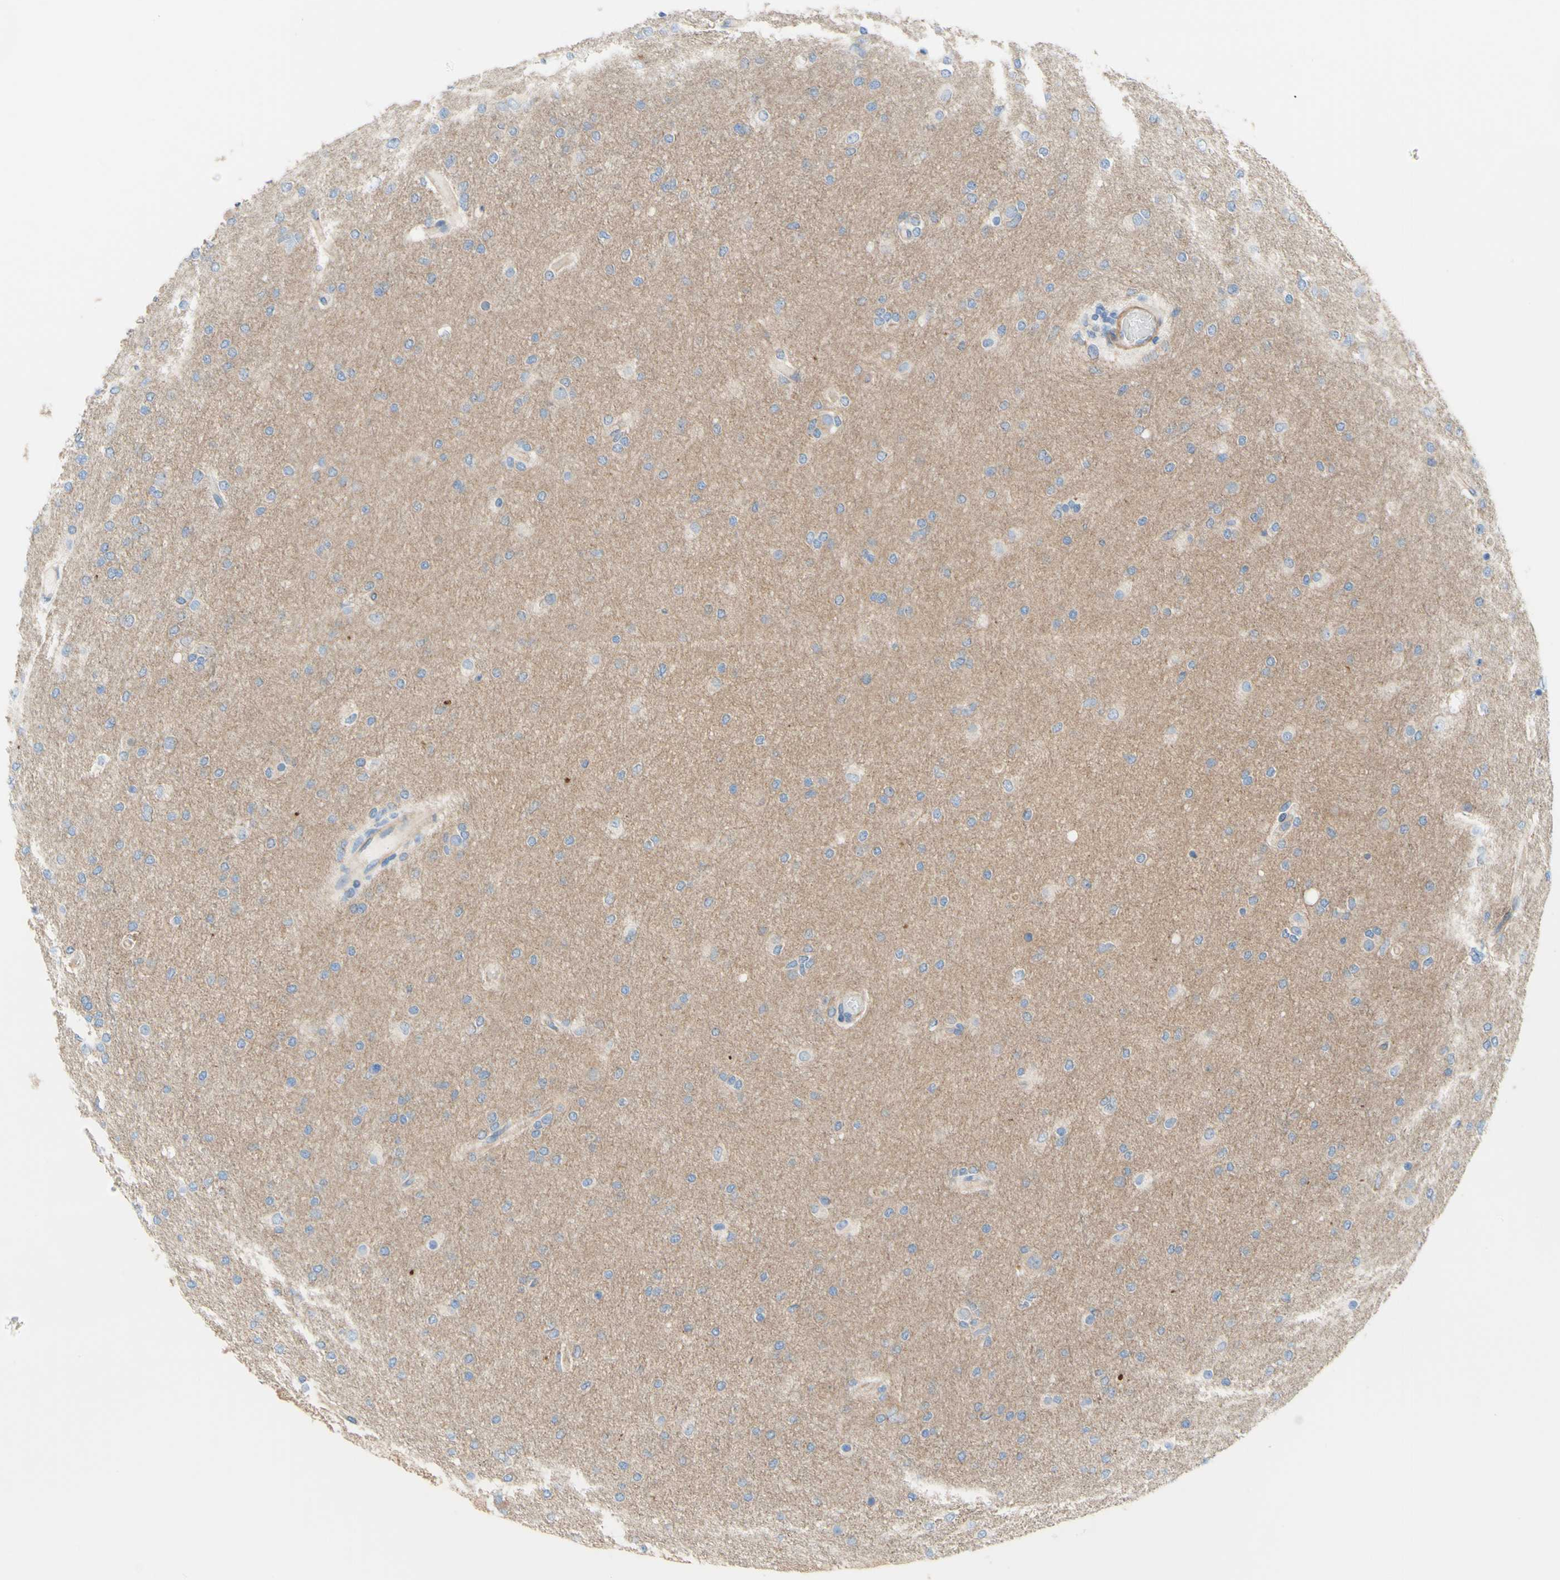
{"staining": {"intensity": "negative", "quantity": "none", "location": "none"}, "tissue": "glioma", "cell_type": "Tumor cells", "image_type": "cancer", "snomed": [{"axis": "morphology", "description": "Glioma, malignant, High grade"}, {"axis": "topography", "description": "Cerebral cortex"}], "caption": "The immunohistochemistry histopathology image has no significant positivity in tumor cells of malignant glioma (high-grade) tissue.", "gene": "RETREG2", "patient": {"sex": "female", "age": 36}}